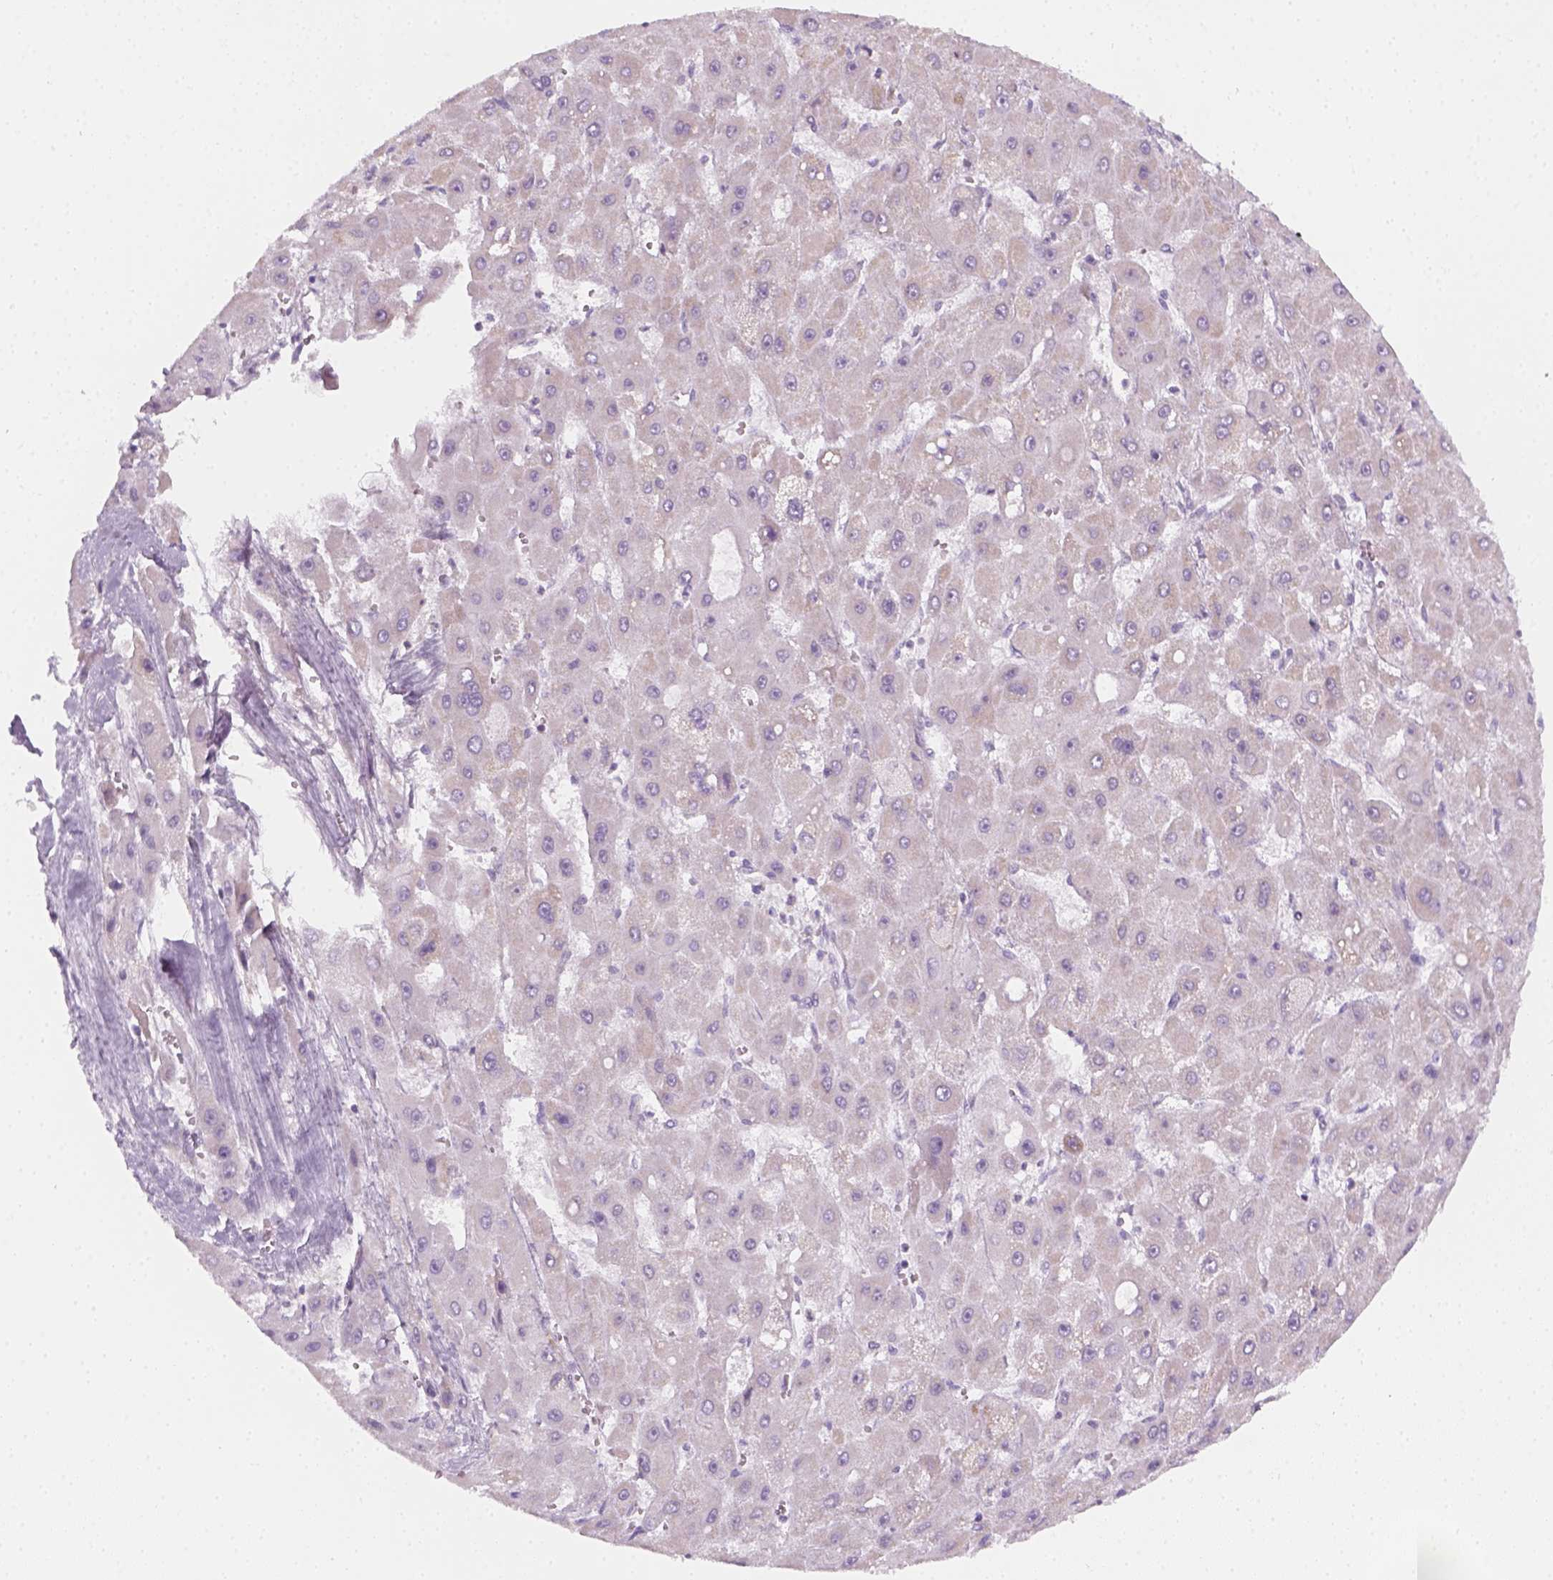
{"staining": {"intensity": "negative", "quantity": "none", "location": "none"}, "tissue": "liver cancer", "cell_type": "Tumor cells", "image_type": "cancer", "snomed": [{"axis": "morphology", "description": "Carcinoma, Hepatocellular, NOS"}, {"axis": "topography", "description": "Liver"}], "caption": "Liver cancer (hepatocellular carcinoma) was stained to show a protein in brown. There is no significant positivity in tumor cells. The staining was performed using DAB (3,3'-diaminobenzidine) to visualize the protein expression in brown, while the nuclei were stained in blue with hematoxylin (Magnification: 20x).", "gene": "AWAT2", "patient": {"sex": "female", "age": 25}}